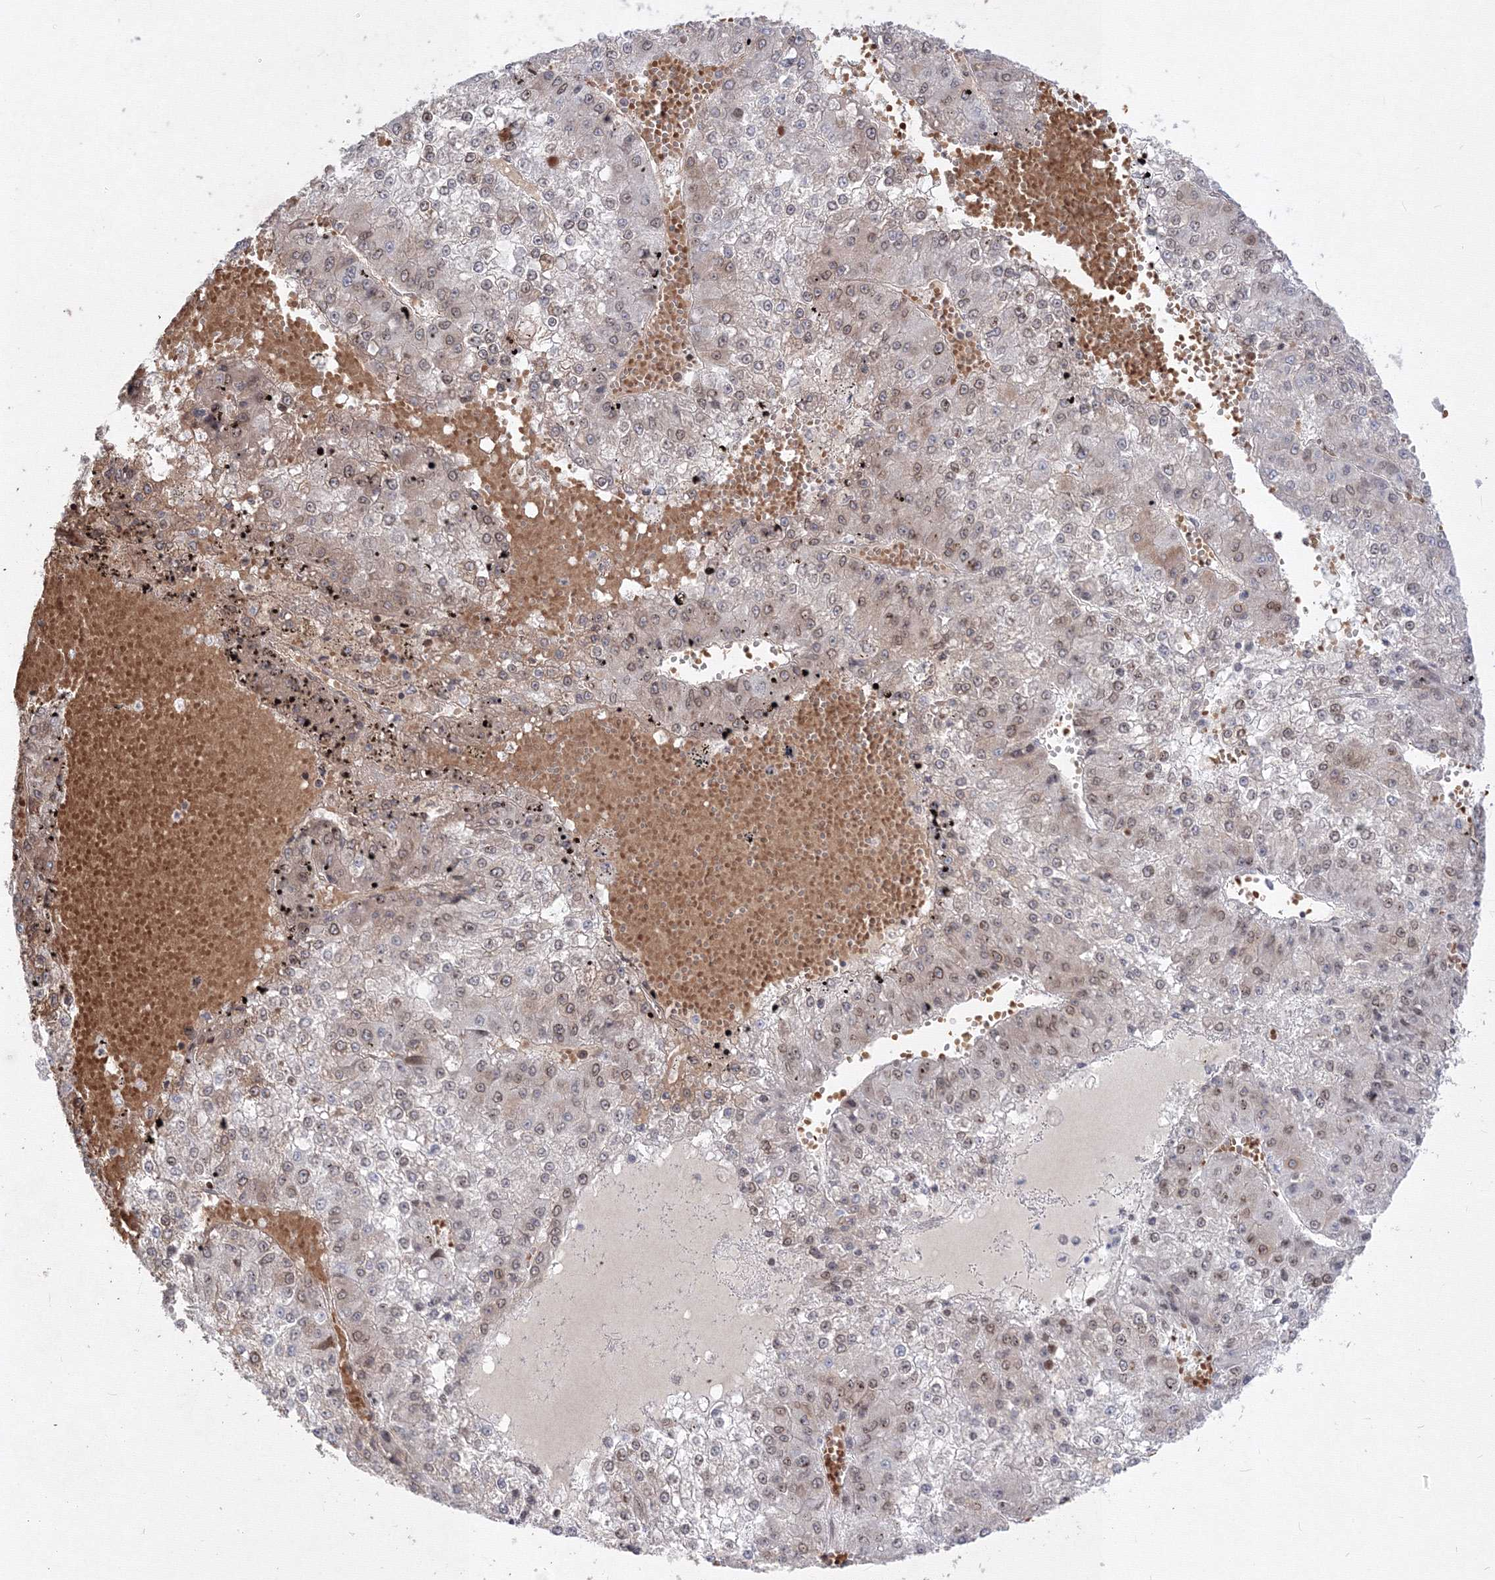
{"staining": {"intensity": "weak", "quantity": "25%-75%", "location": "nuclear"}, "tissue": "liver cancer", "cell_type": "Tumor cells", "image_type": "cancer", "snomed": [{"axis": "morphology", "description": "Carcinoma, Hepatocellular, NOS"}, {"axis": "topography", "description": "Liver"}], "caption": "A brown stain labels weak nuclear positivity of a protein in human liver cancer tumor cells.", "gene": "DNAJB2", "patient": {"sex": "female", "age": 73}}